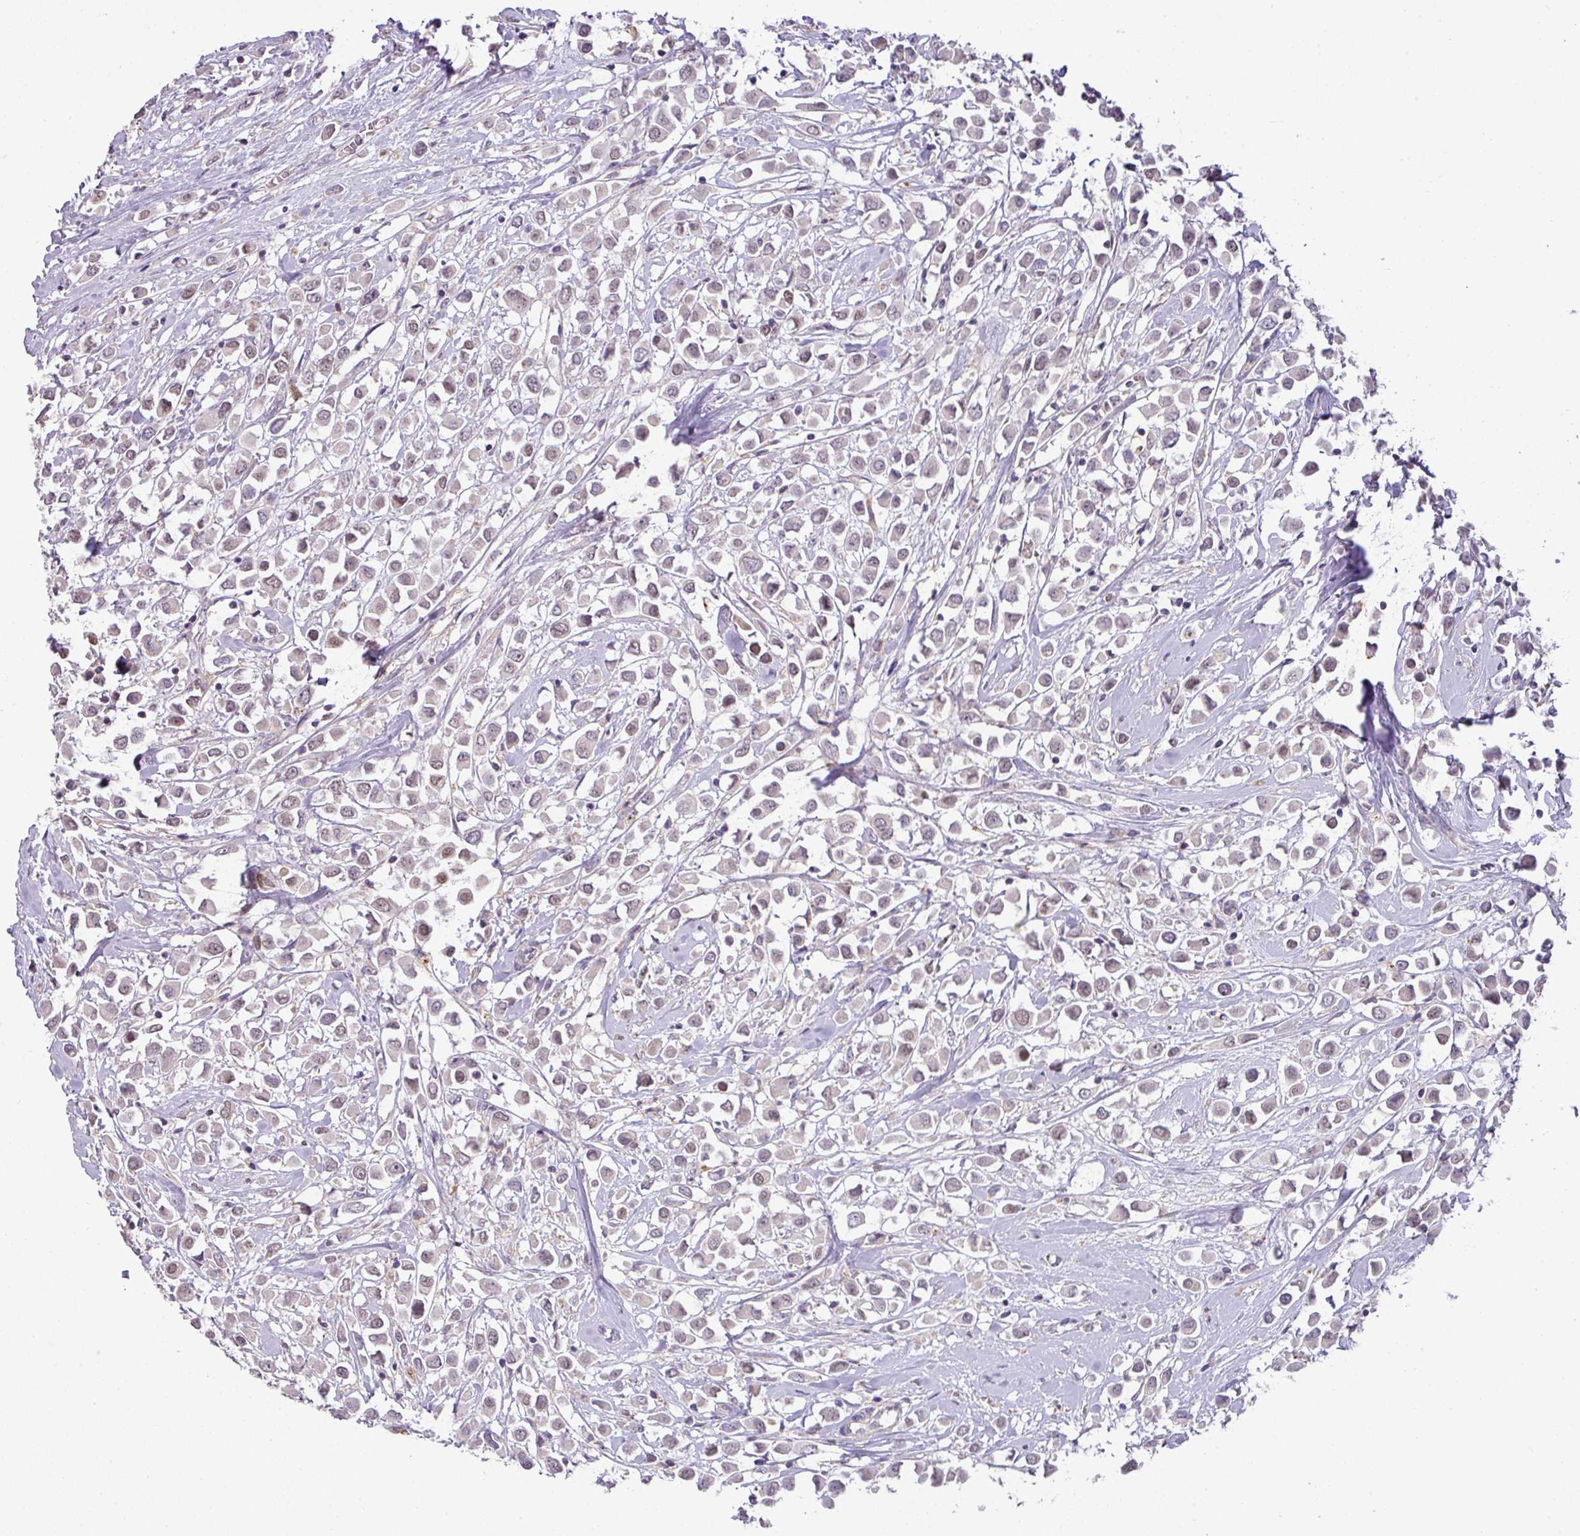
{"staining": {"intensity": "negative", "quantity": "none", "location": "none"}, "tissue": "breast cancer", "cell_type": "Tumor cells", "image_type": "cancer", "snomed": [{"axis": "morphology", "description": "Duct carcinoma"}, {"axis": "topography", "description": "Breast"}], "caption": "Immunohistochemistry photomicrograph of breast cancer stained for a protein (brown), which exhibits no staining in tumor cells.", "gene": "HOXC13", "patient": {"sex": "female", "age": 61}}